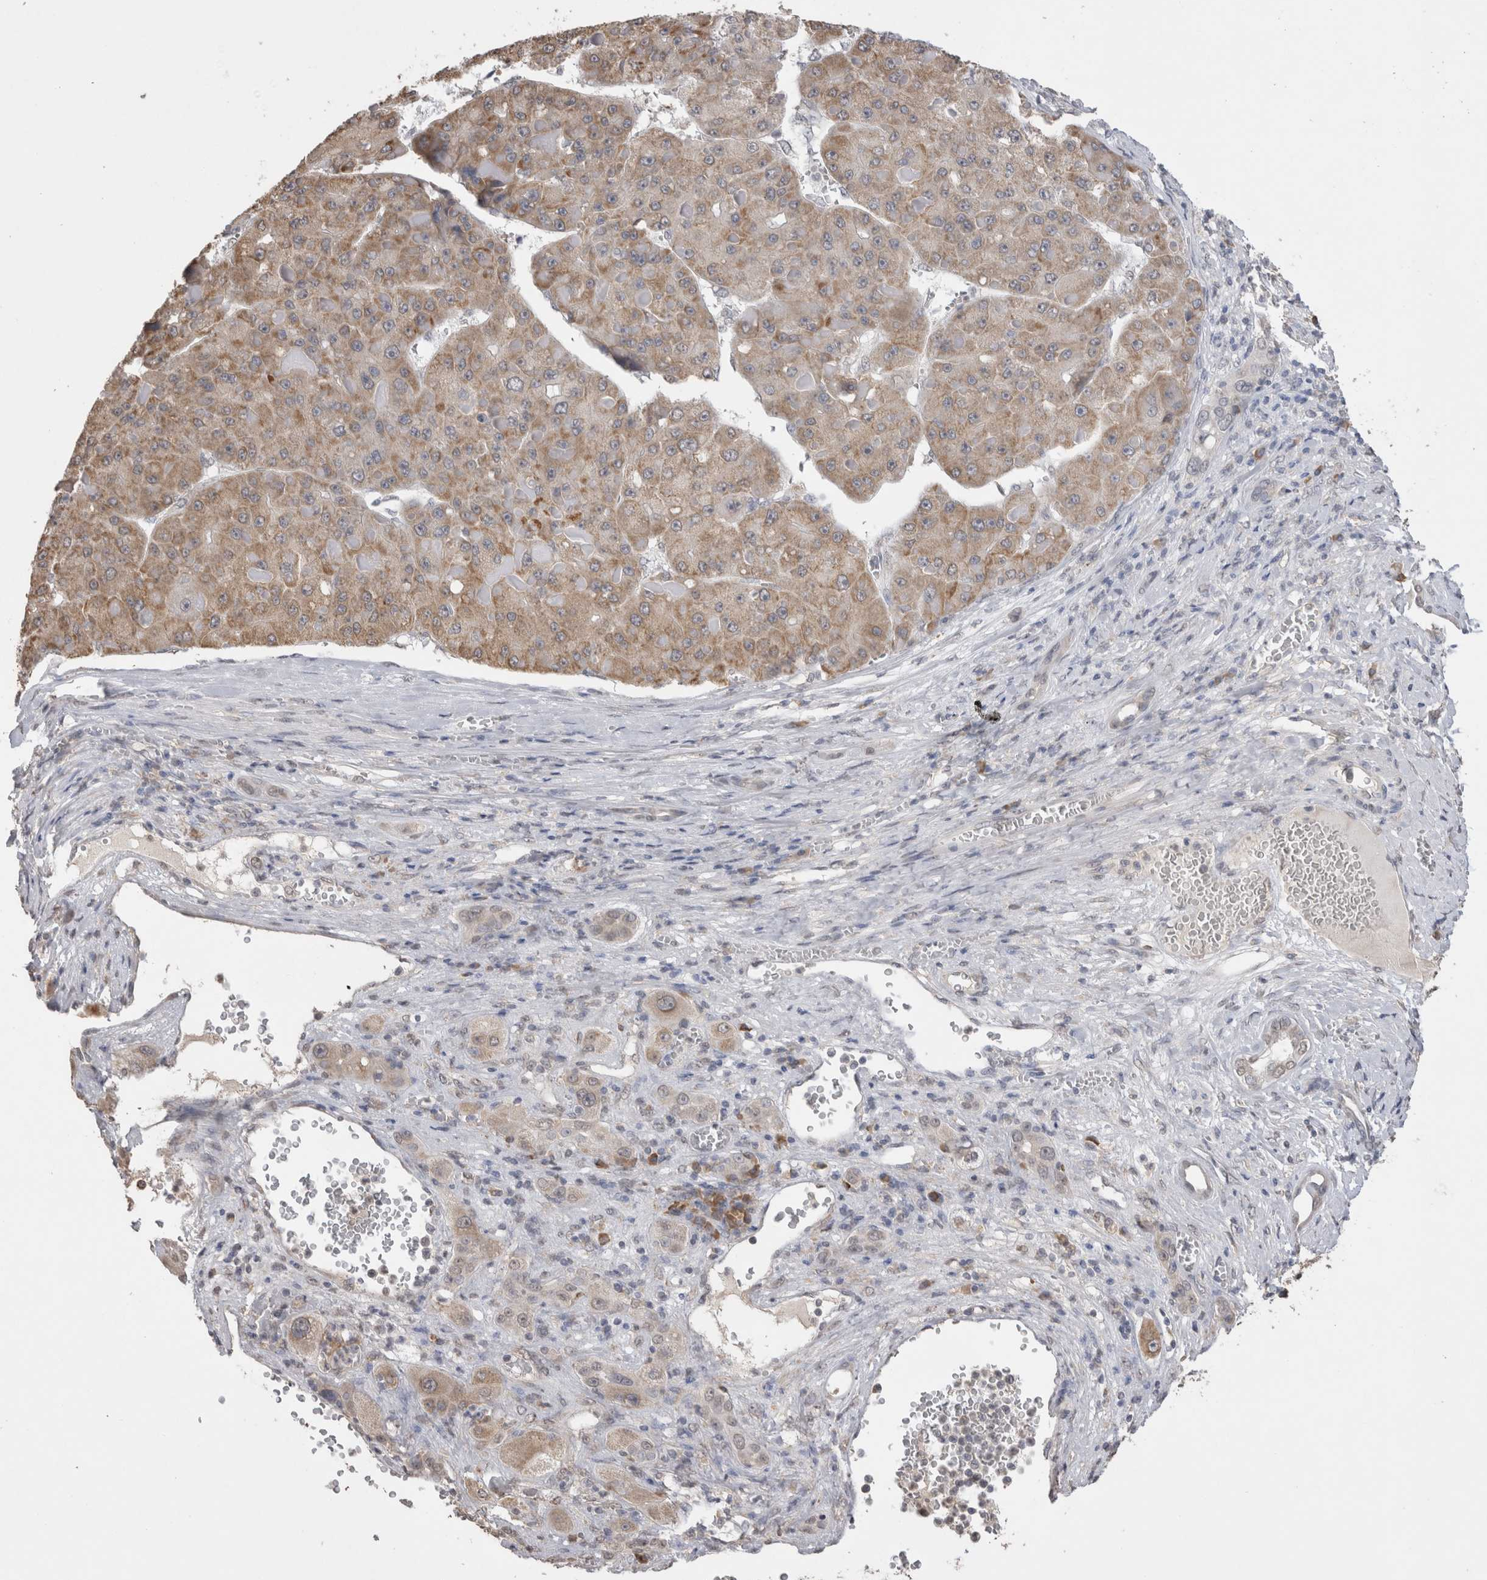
{"staining": {"intensity": "weak", "quantity": ">75%", "location": "cytoplasmic/membranous"}, "tissue": "liver cancer", "cell_type": "Tumor cells", "image_type": "cancer", "snomed": [{"axis": "morphology", "description": "Carcinoma, Hepatocellular, NOS"}, {"axis": "topography", "description": "Liver"}], "caption": "A low amount of weak cytoplasmic/membranous expression is appreciated in about >75% of tumor cells in liver cancer tissue. (DAB (3,3'-diaminobenzidine) IHC, brown staining for protein, blue staining for nuclei).", "gene": "NOMO1", "patient": {"sex": "female", "age": 73}}